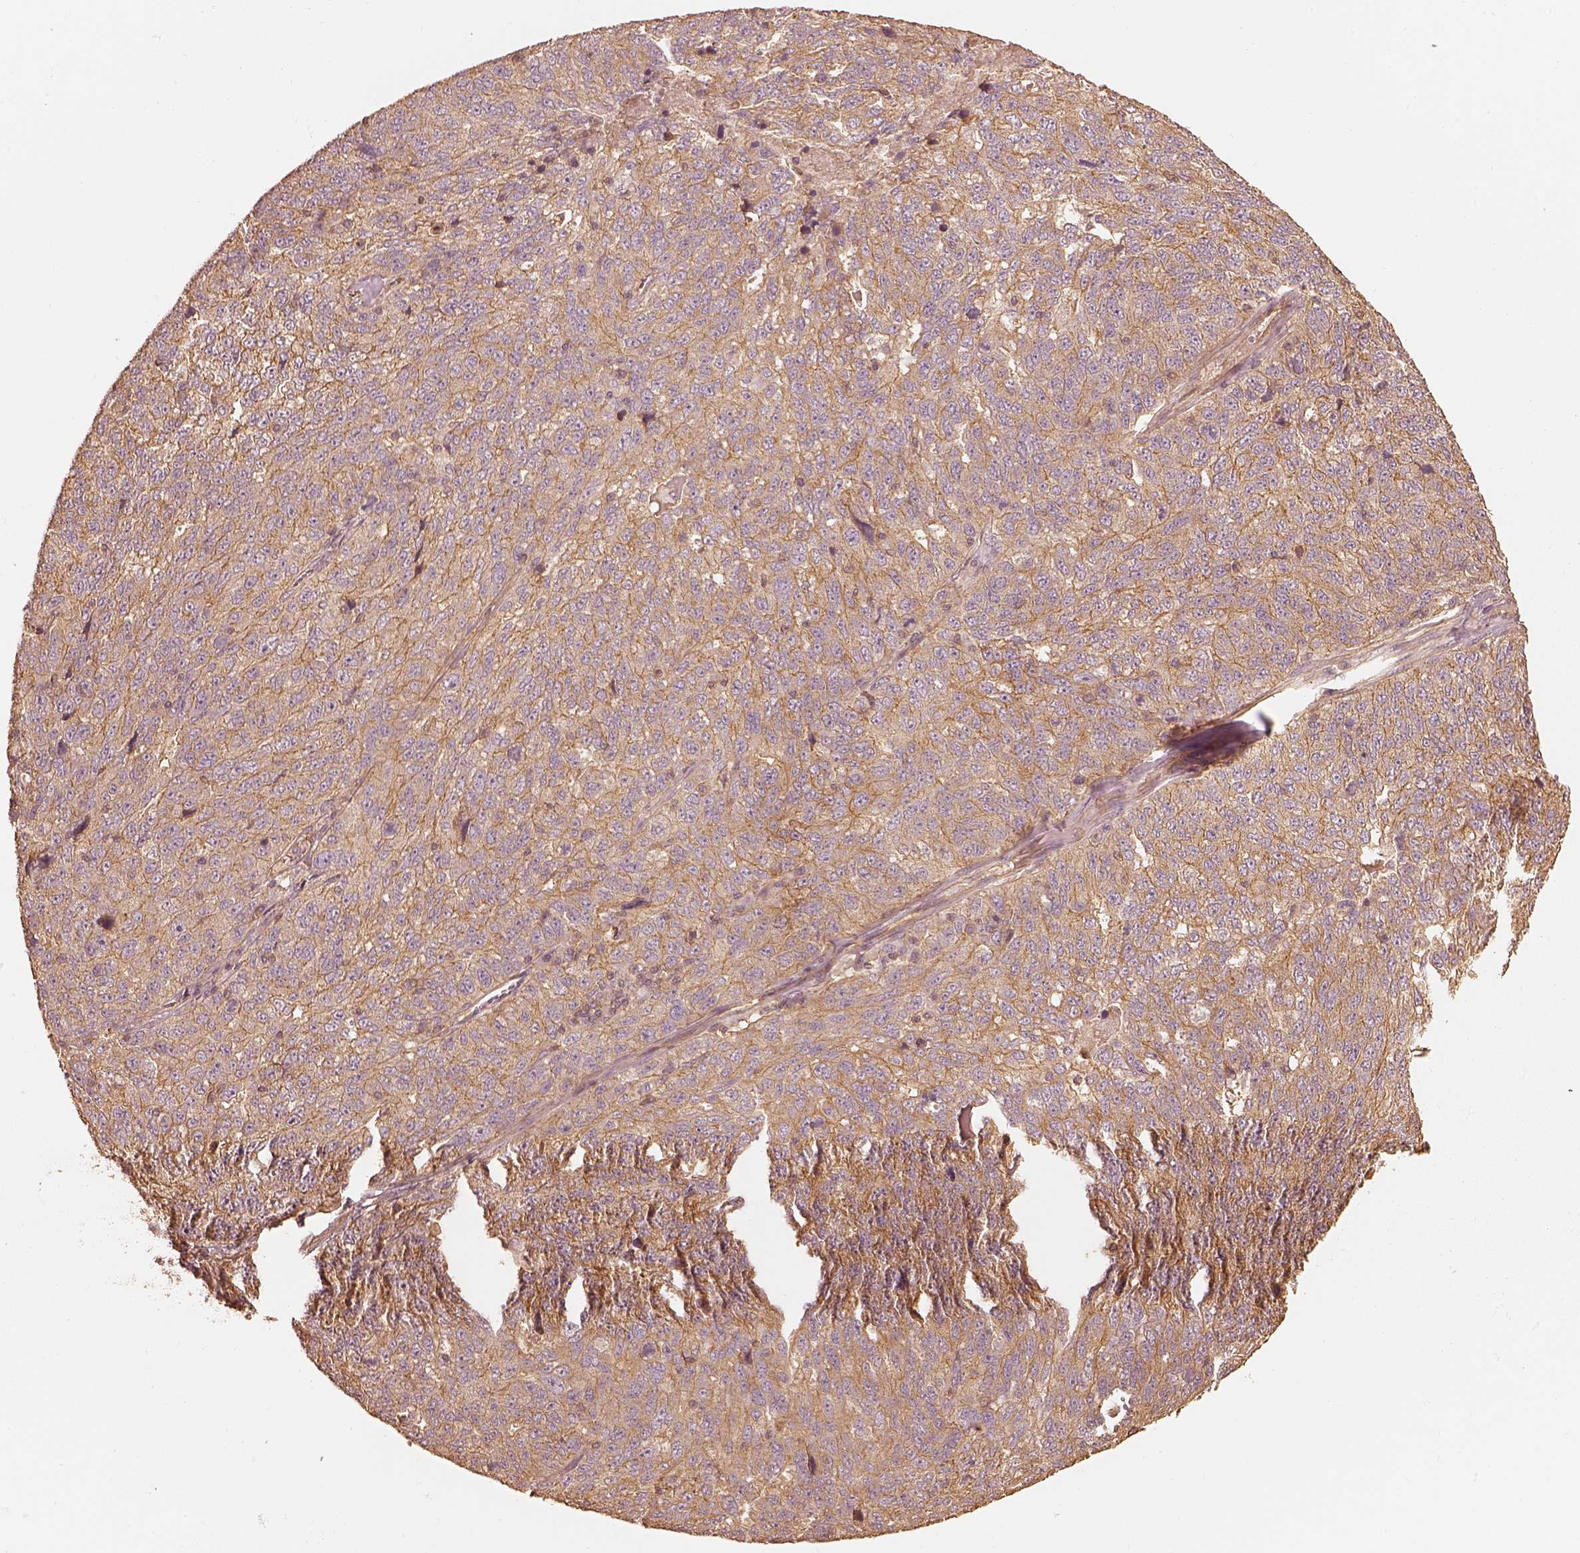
{"staining": {"intensity": "moderate", "quantity": "25%-75%", "location": "cytoplasmic/membranous"}, "tissue": "ovarian cancer", "cell_type": "Tumor cells", "image_type": "cancer", "snomed": [{"axis": "morphology", "description": "Cystadenocarcinoma, serous, NOS"}, {"axis": "topography", "description": "Ovary"}], "caption": "Tumor cells show moderate cytoplasmic/membranous expression in approximately 25%-75% of cells in ovarian serous cystadenocarcinoma.", "gene": "WDR7", "patient": {"sex": "female", "age": 71}}